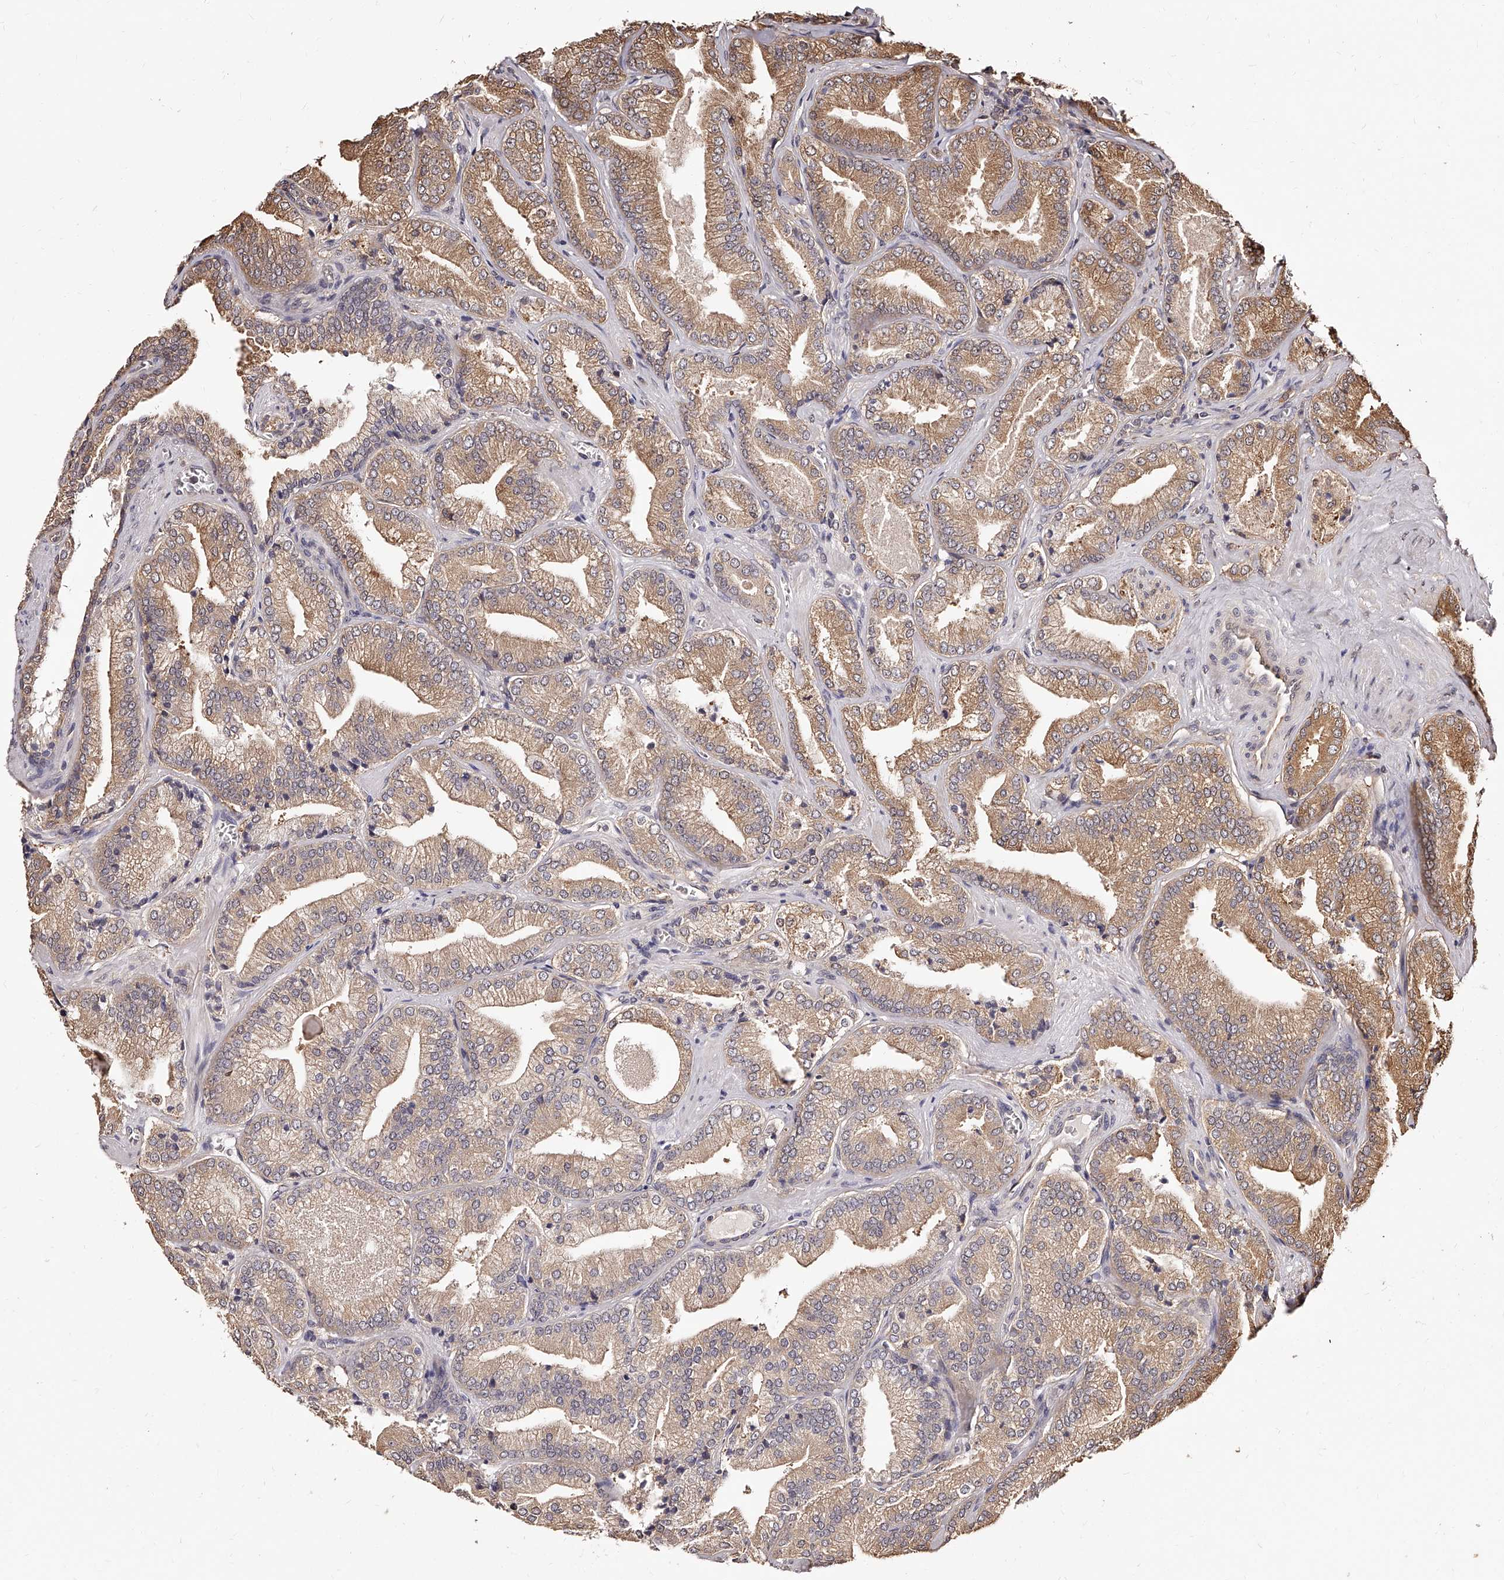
{"staining": {"intensity": "moderate", "quantity": ">75%", "location": "cytoplasmic/membranous"}, "tissue": "prostate cancer", "cell_type": "Tumor cells", "image_type": "cancer", "snomed": [{"axis": "morphology", "description": "Adenocarcinoma, Low grade"}, {"axis": "topography", "description": "Prostate"}], "caption": "Protein staining of adenocarcinoma (low-grade) (prostate) tissue displays moderate cytoplasmic/membranous positivity in approximately >75% of tumor cells.", "gene": "ZNF582", "patient": {"sex": "male", "age": 62}}